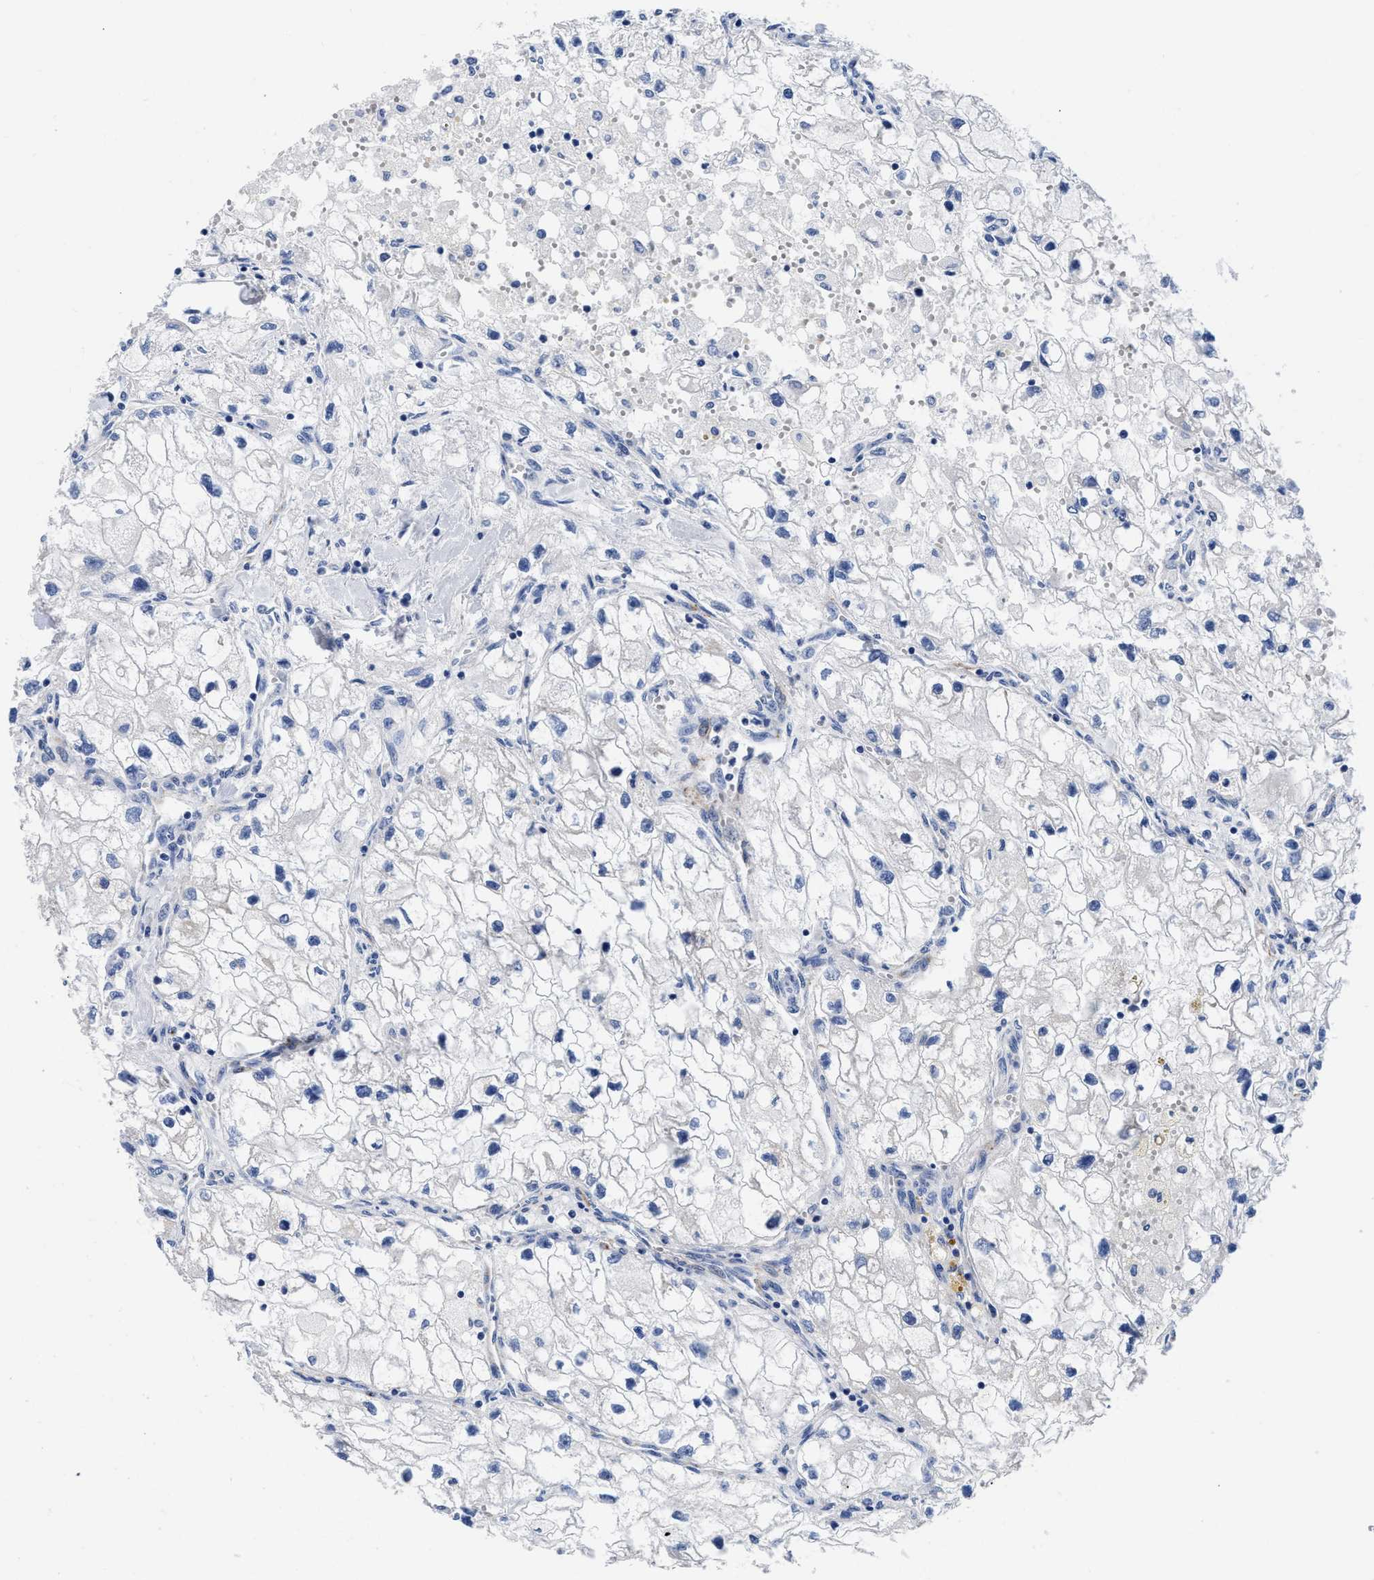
{"staining": {"intensity": "negative", "quantity": "none", "location": "none"}, "tissue": "renal cancer", "cell_type": "Tumor cells", "image_type": "cancer", "snomed": [{"axis": "morphology", "description": "Adenocarcinoma, NOS"}, {"axis": "topography", "description": "Kidney"}], "caption": "Protein analysis of renal cancer demonstrates no significant positivity in tumor cells. Brightfield microscopy of immunohistochemistry (IHC) stained with DAB (3,3'-diaminobenzidine) (brown) and hematoxylin (blue), captured at high magnification.", "gene": "SLC35F1", "patient": {"sex": "female", "age": 70}}